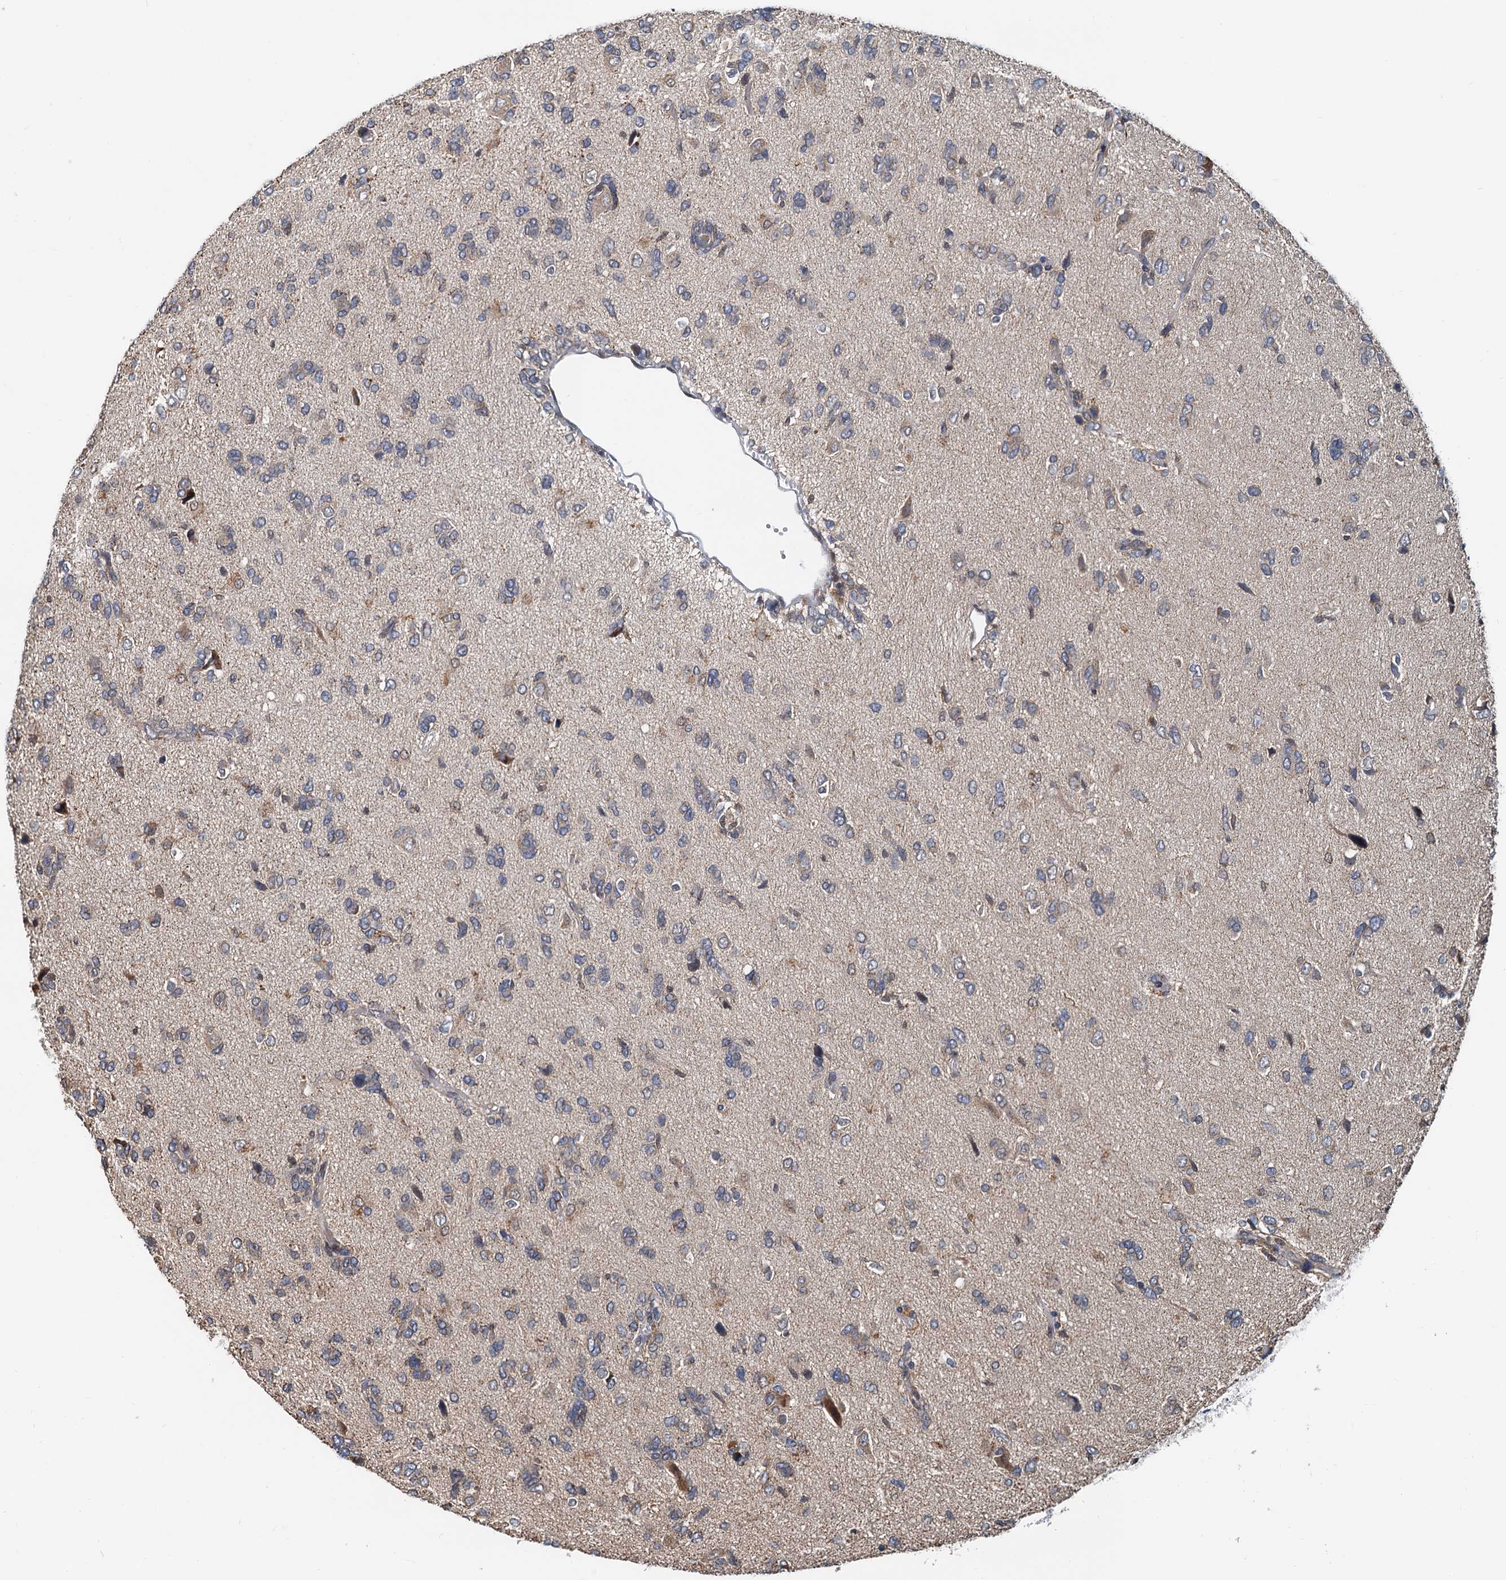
{"staining": {"intensity": "weak", "quantity": "<25%", "location": "cytoplasmic/membranous"}, "tissue": "glioma", "cell_type": "Tumor cells", "image_type": "cancer", "snomed": [{"axis": "morphology", "description": "Glioma, malignant, High grade"}, {"axis": "topography", "description": "Brain"}], "caption": "Immunohistochemistry histopathology image of malignant high-grade glioma stained for a protein (brown), which reveals no expression in tumor cells.", "gene": "MCMBP", "patient": {"sex": "female", "age": 59}}